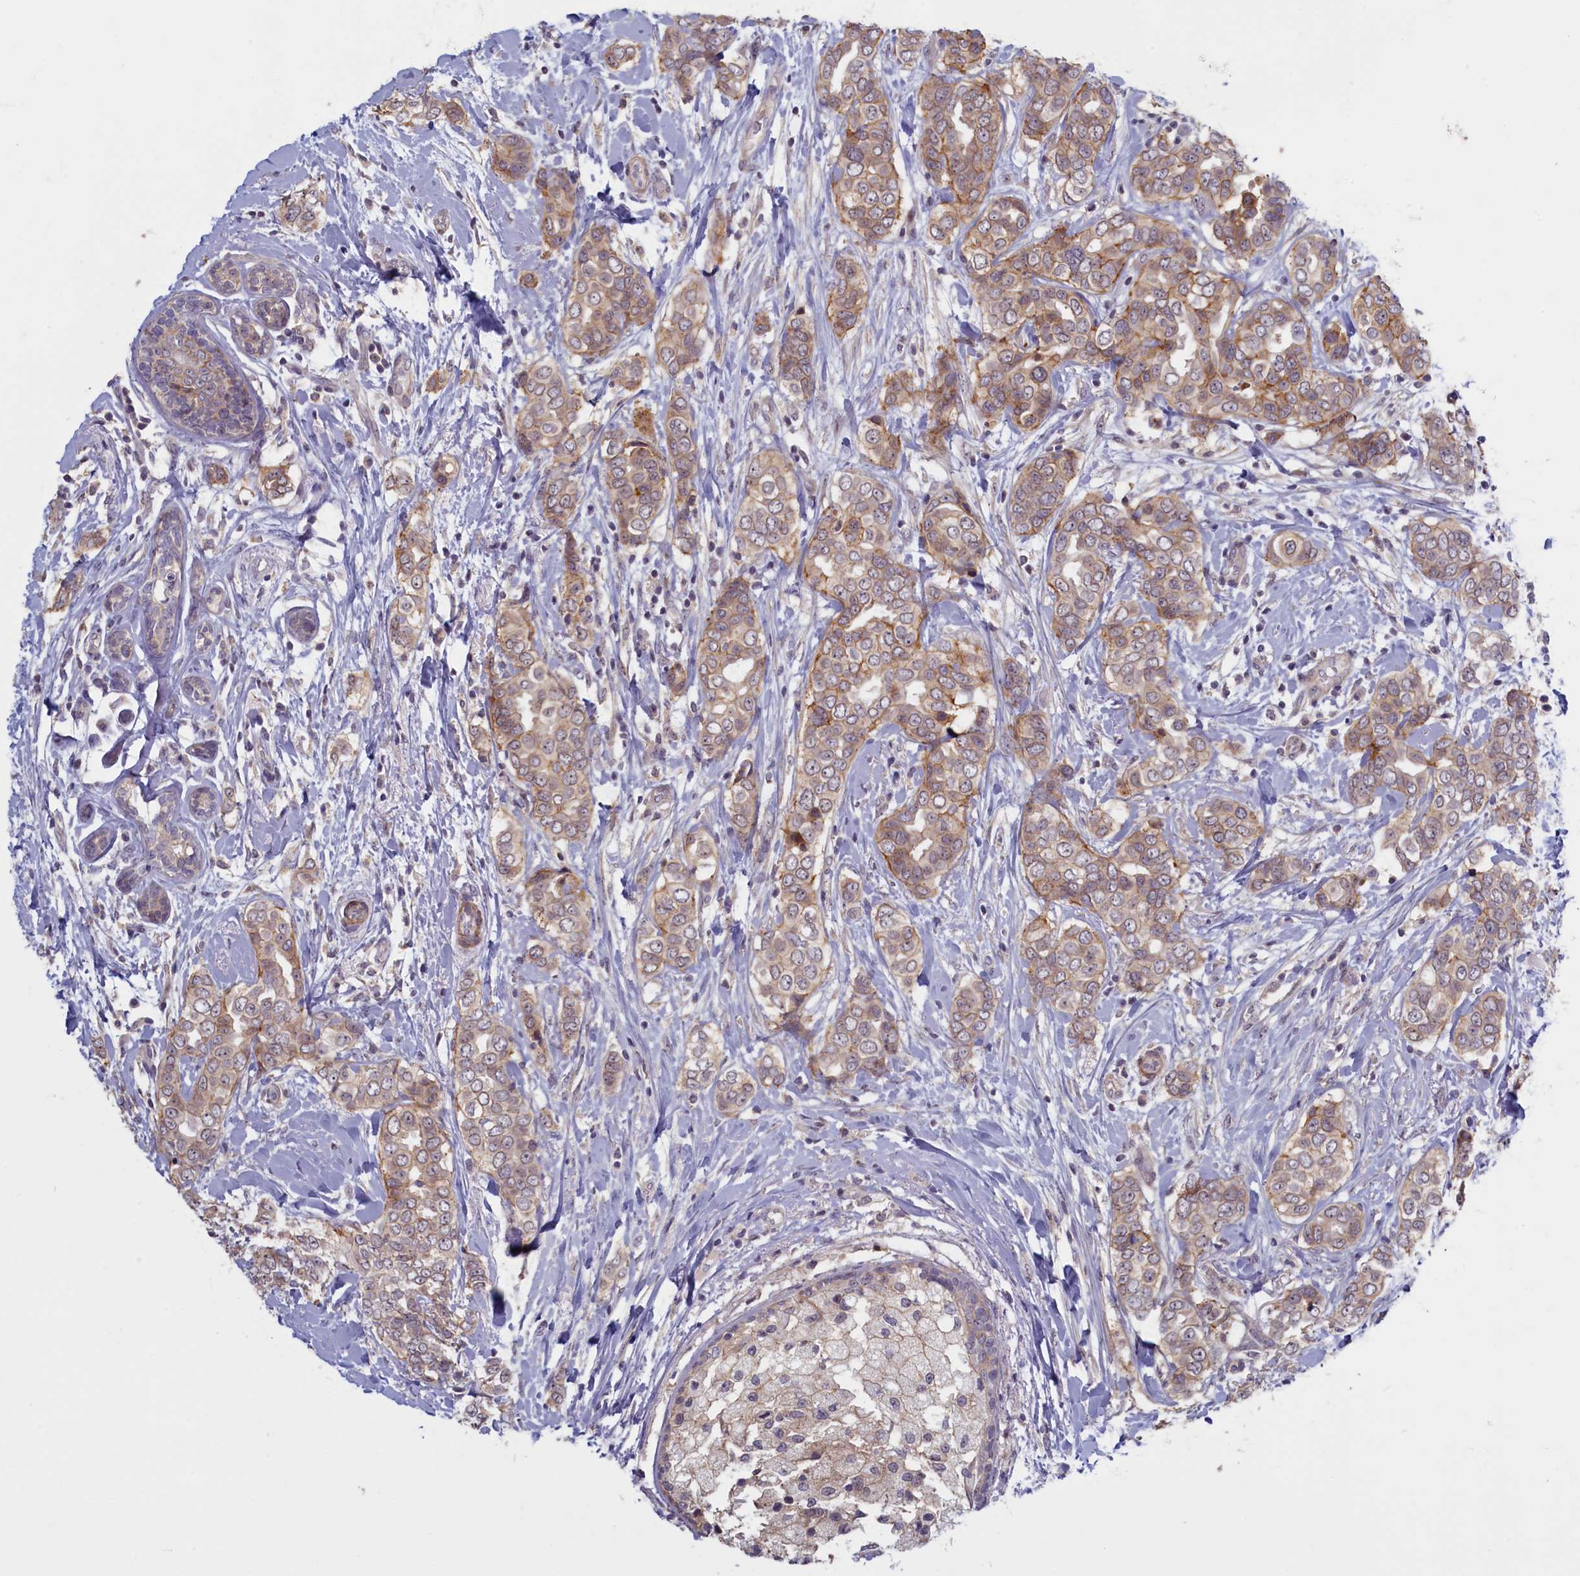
{"staining": {"intensity": "moderate", "quantity": ">75%", "location": "cytoplasmic/membranous"}, "tissue": "breast cancer", "cell_type": "Tumor cells", "image_type": "cancer", "snomed": [{"axis": "morphology", "description": "Lobular carcinoma"}, {"axis": "topography", "description": "Breast"}], "caption": "Lobular carcinoma (breast) stained for a protein (brown) exhibits moderate cytoplasmic/membranous positive positivity in about >75% of tumor cells.", "gene": "TRPM4", "patient": {"sex": "female", "age": 51}}